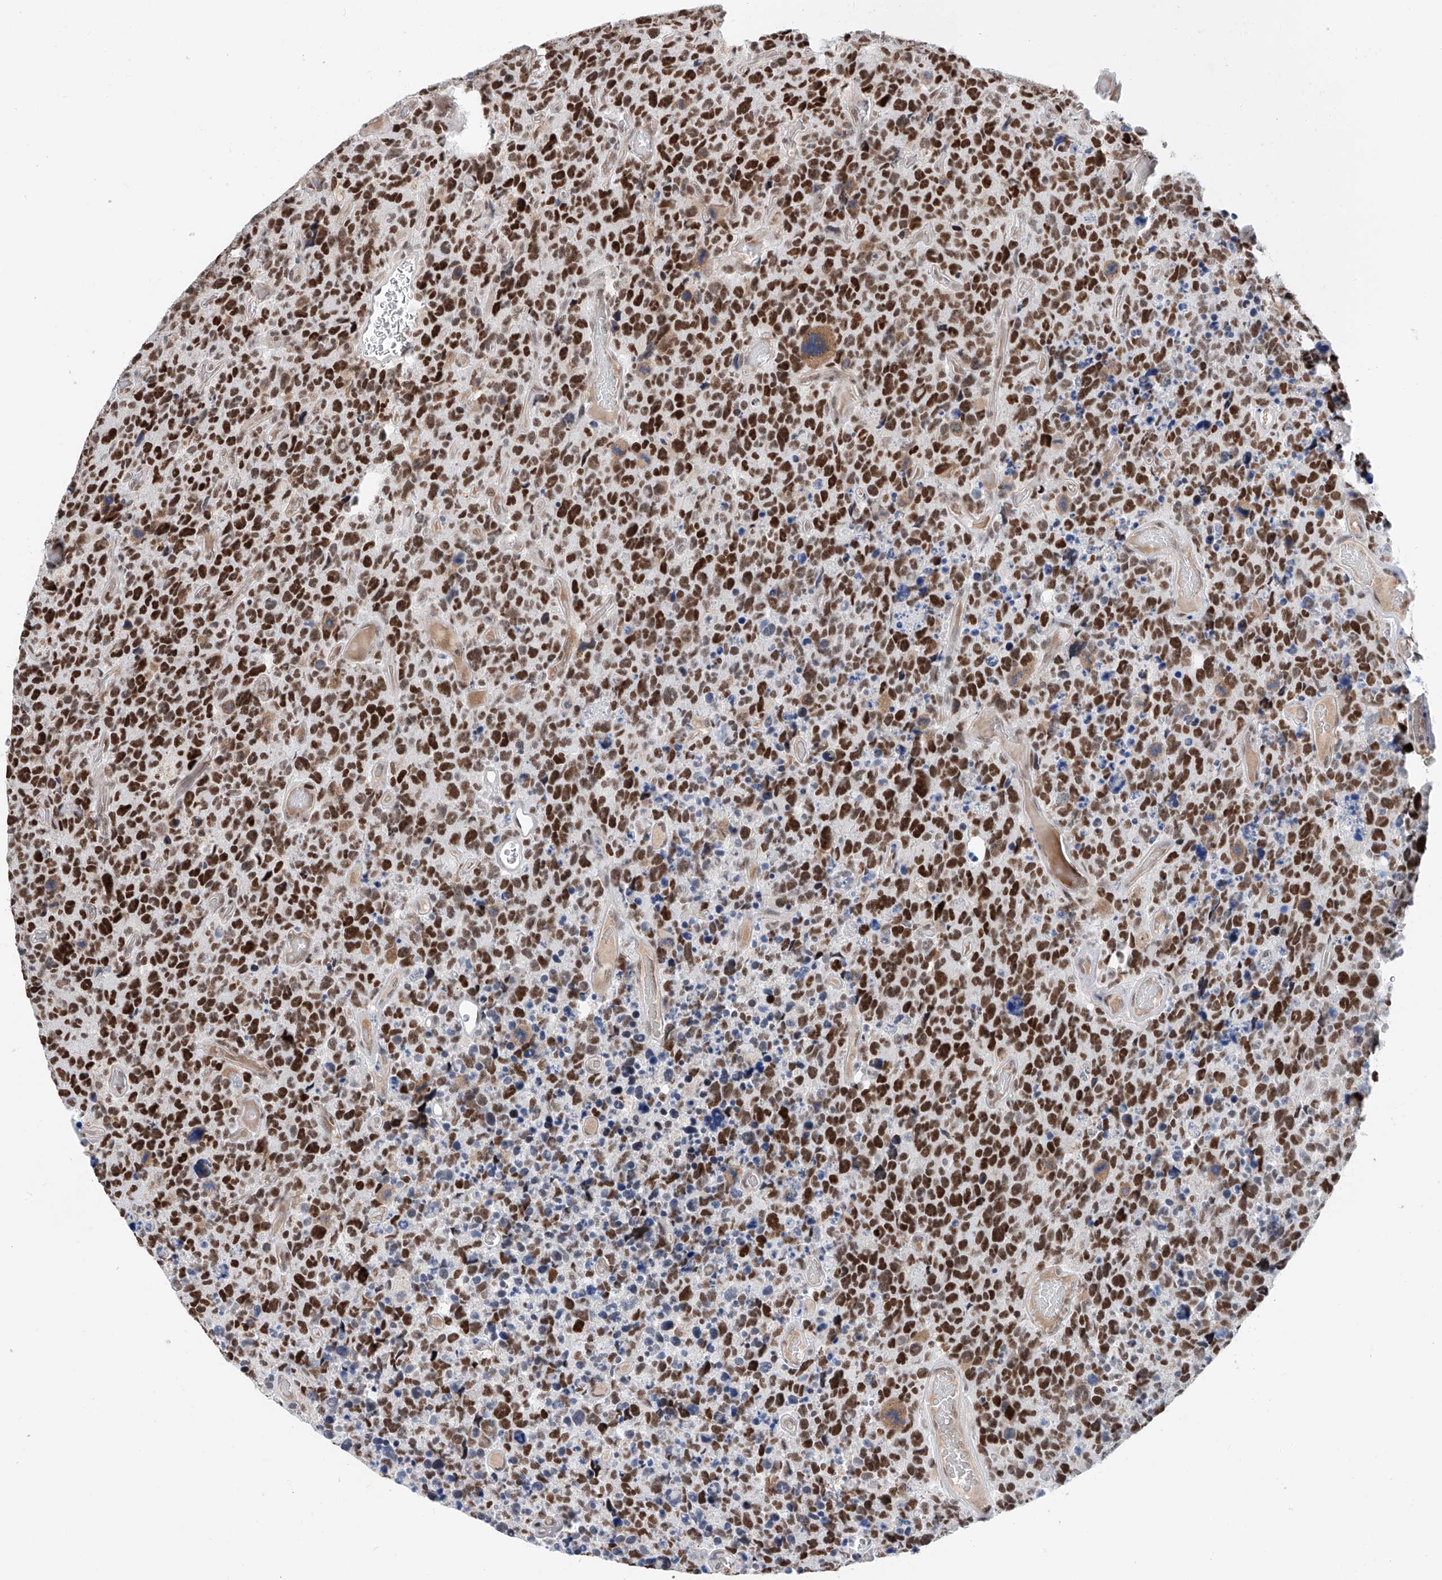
{"staining": {"intensity": "strong", "quantity": ">75%", "location": "nuclear"}, "tissue": "glioma", "cell_type": "Tumor cells", "image_type": "cancer", "snomed": [{"axis": "morphology", "description": "Glioma, malignant, High grade"}, {"axis": "topography", "description": "Brain"}], "caption": "A high-resolution histopathology image shows immunohistochemistry staining of high-grade glioma (malignant), which demonstrates strong nuclear expression in approximately >75% of tumor cells.", "gene": "SNRNP200", "patient": {"sex": "male", "age": 69}}